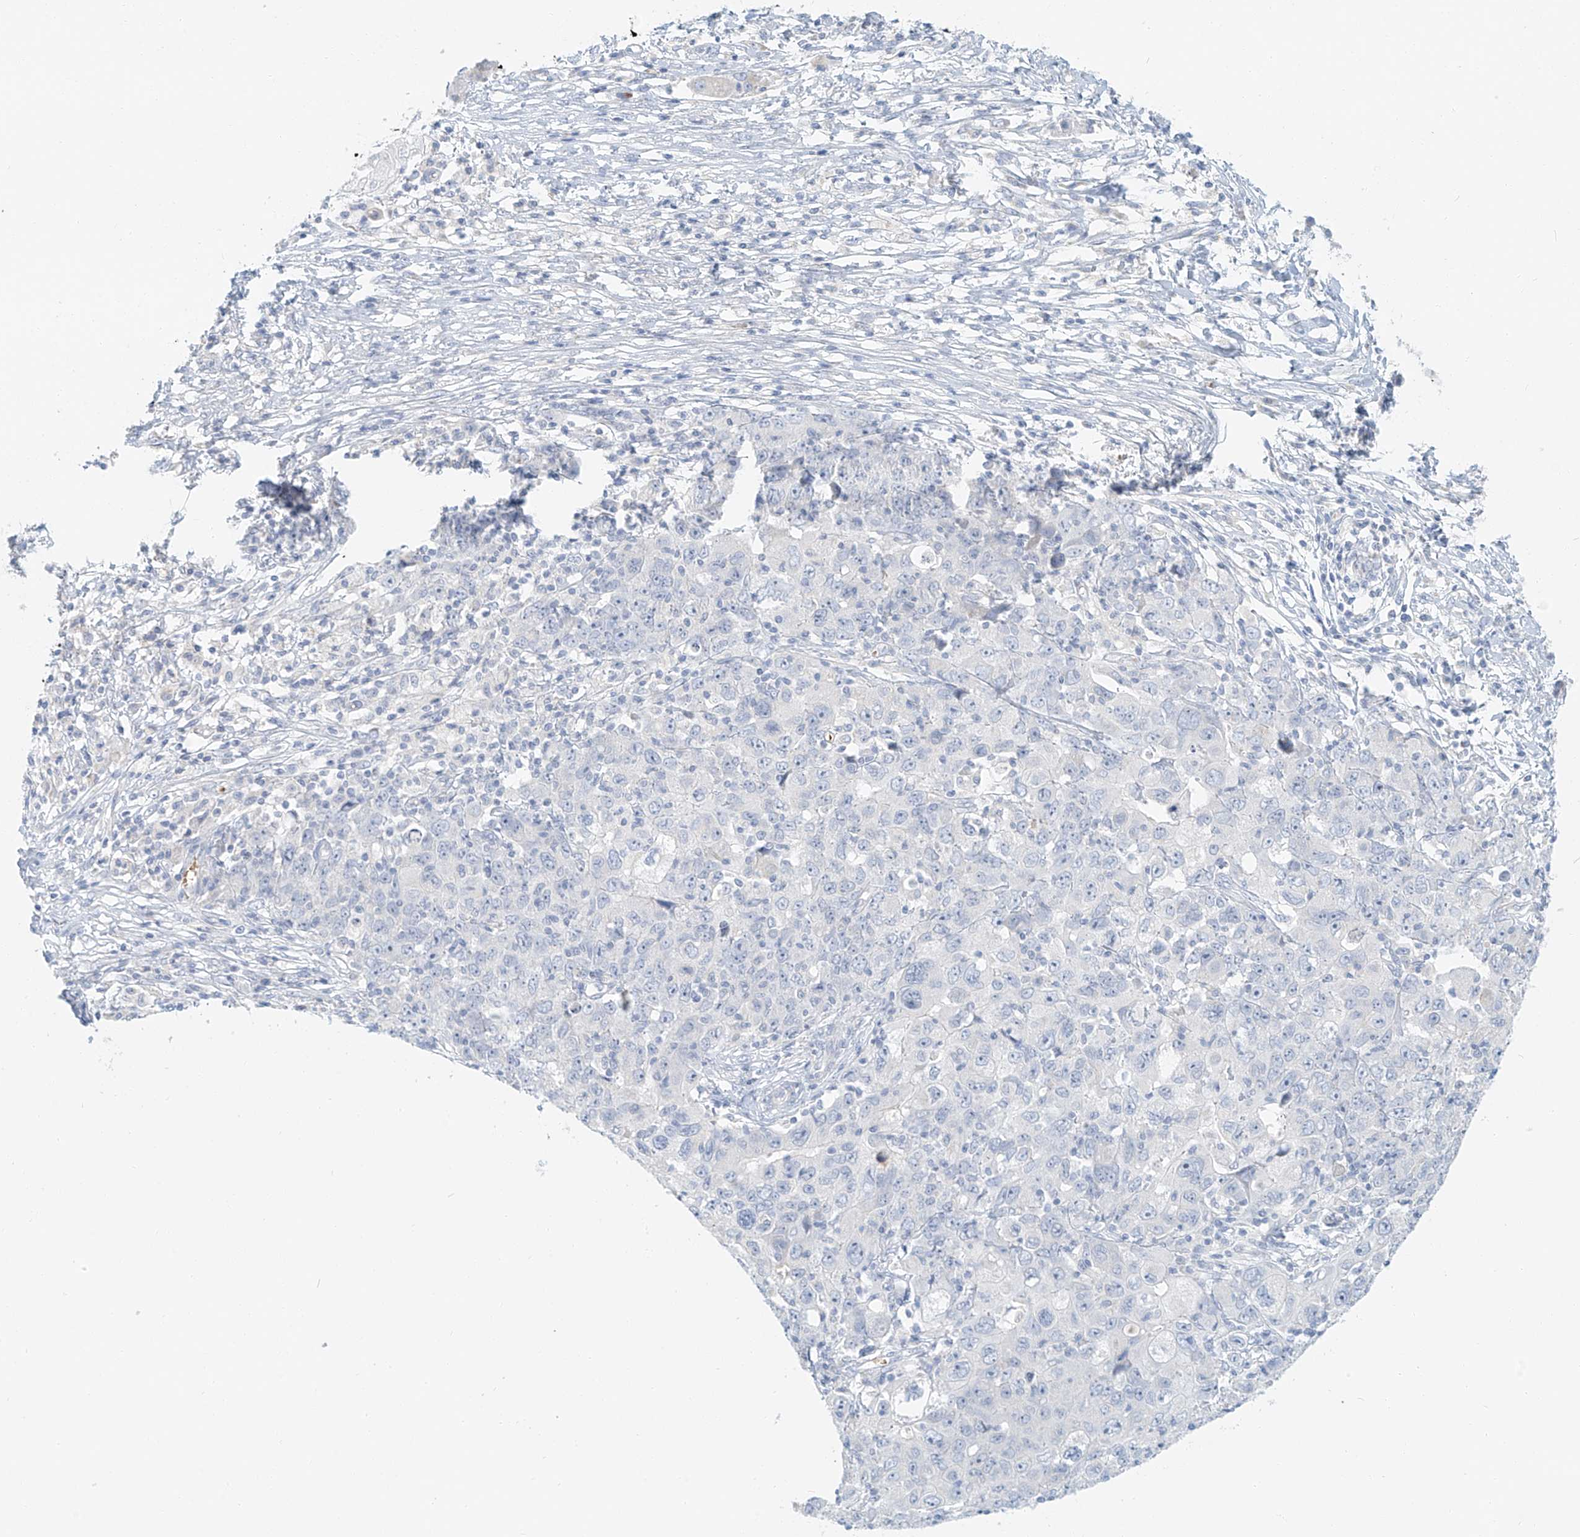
{"staining": {"intensity": "negative", "quantity": "none", "location": "none"}, "tissue": "ovarian cancer", "cell_type": "Tumor cells", "image_type": "cancer", "snomed": [{"axis": "morphology", "description": "Carcinoma, endometroid"}, {"axis": "topography", "description": "Ovary"}], "caption": "Immunohistochemistry (IHC) of human ovarian cancer demonstrates no expression in tumor cells.", "gene": "PGC", "patient": {"sex": "female", "age": 42}}